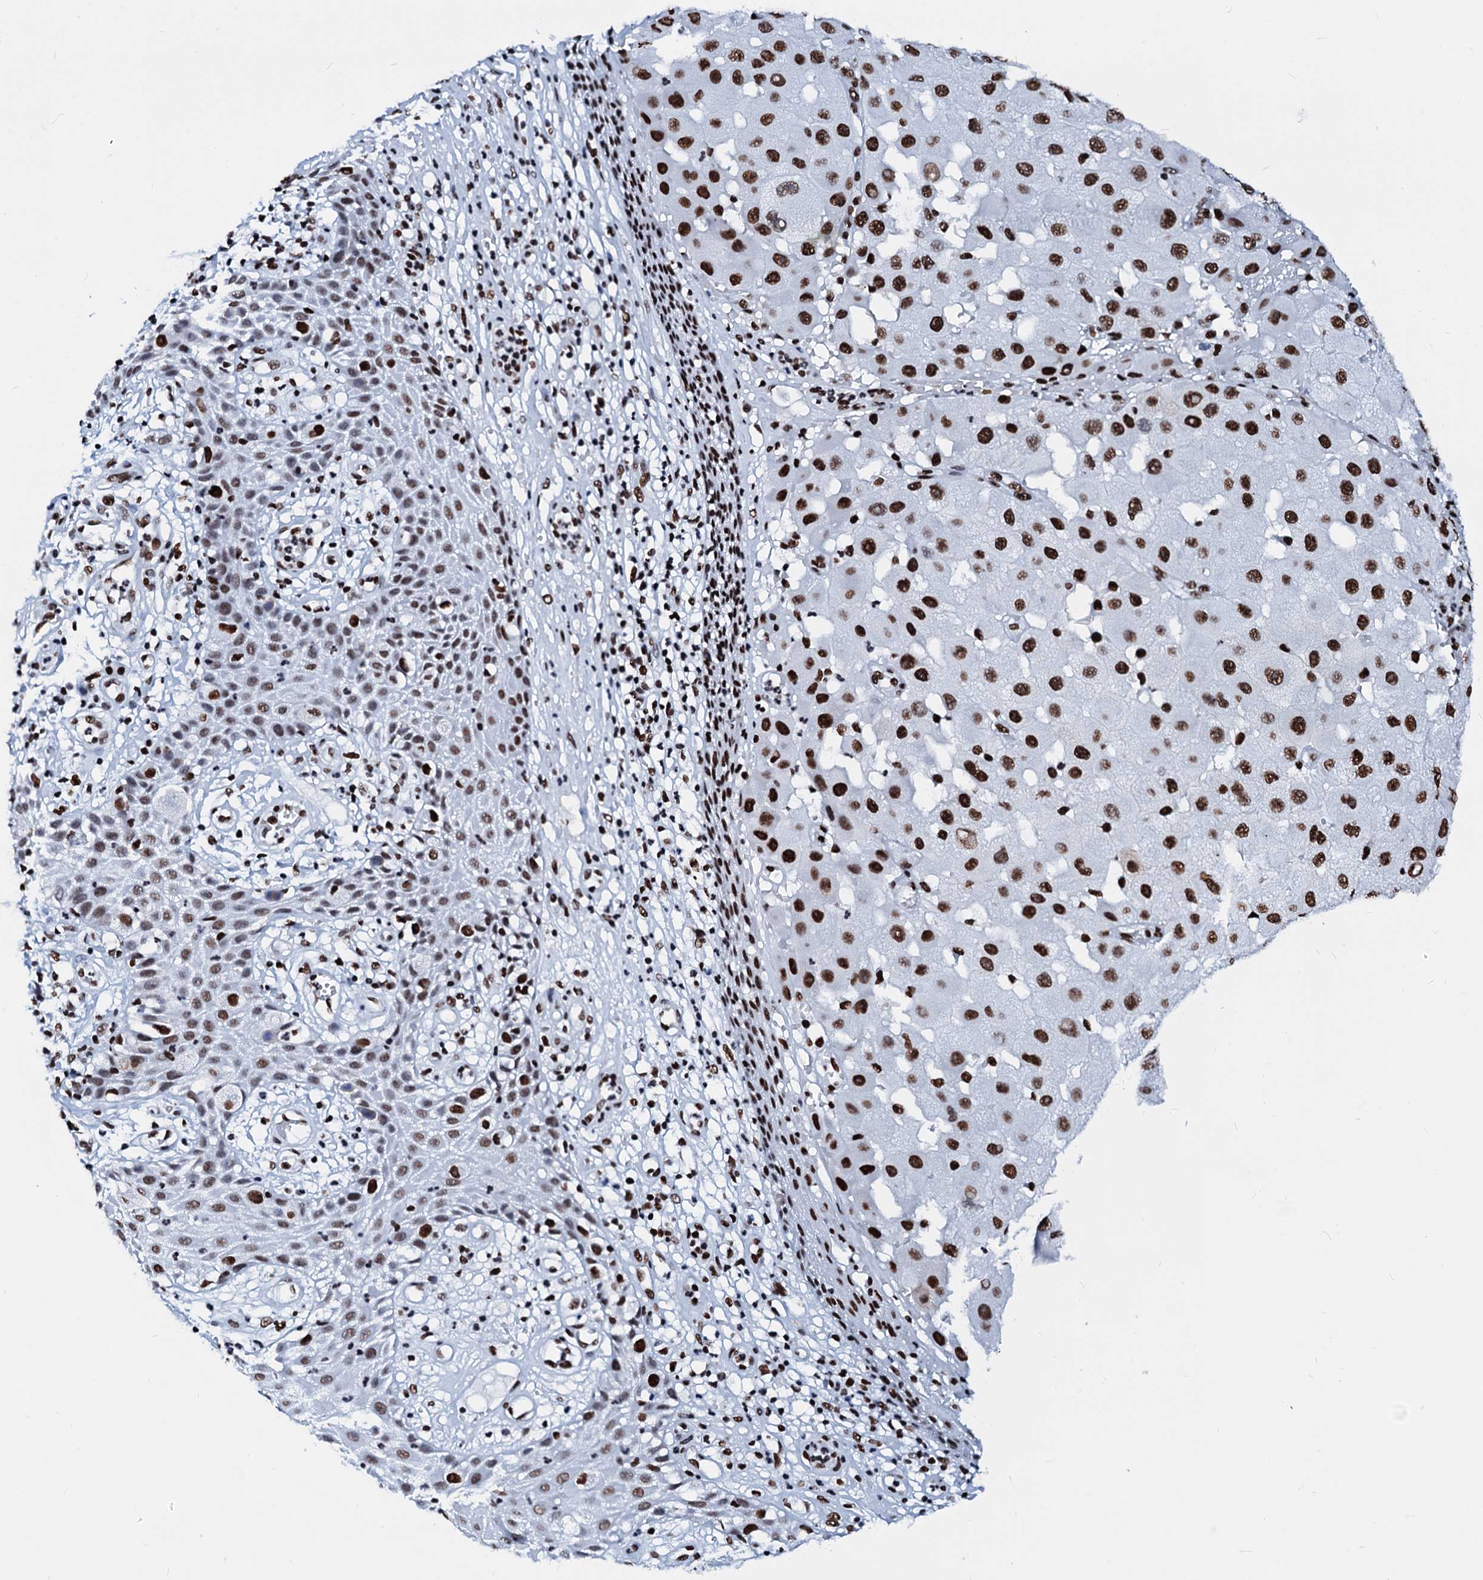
{"staining": {"intensity": "strong", "quantity": ">75%", "location": "nuclear"}, "tissue": "melanoma", "cell_type": "Tumor cells", "image_type": "cancer", "snomed": [{"axis": "morphology", "description": "Malignant melanoma, NOS"}, {"axis": "topography", "description": "Skin"}], "caption": "Protein staining of melanoma tissue displays strong nuclear staining in approximately >75% of tumor cells.", "gene": "RALY", "patient": {"sex": "female", "age": 81}}